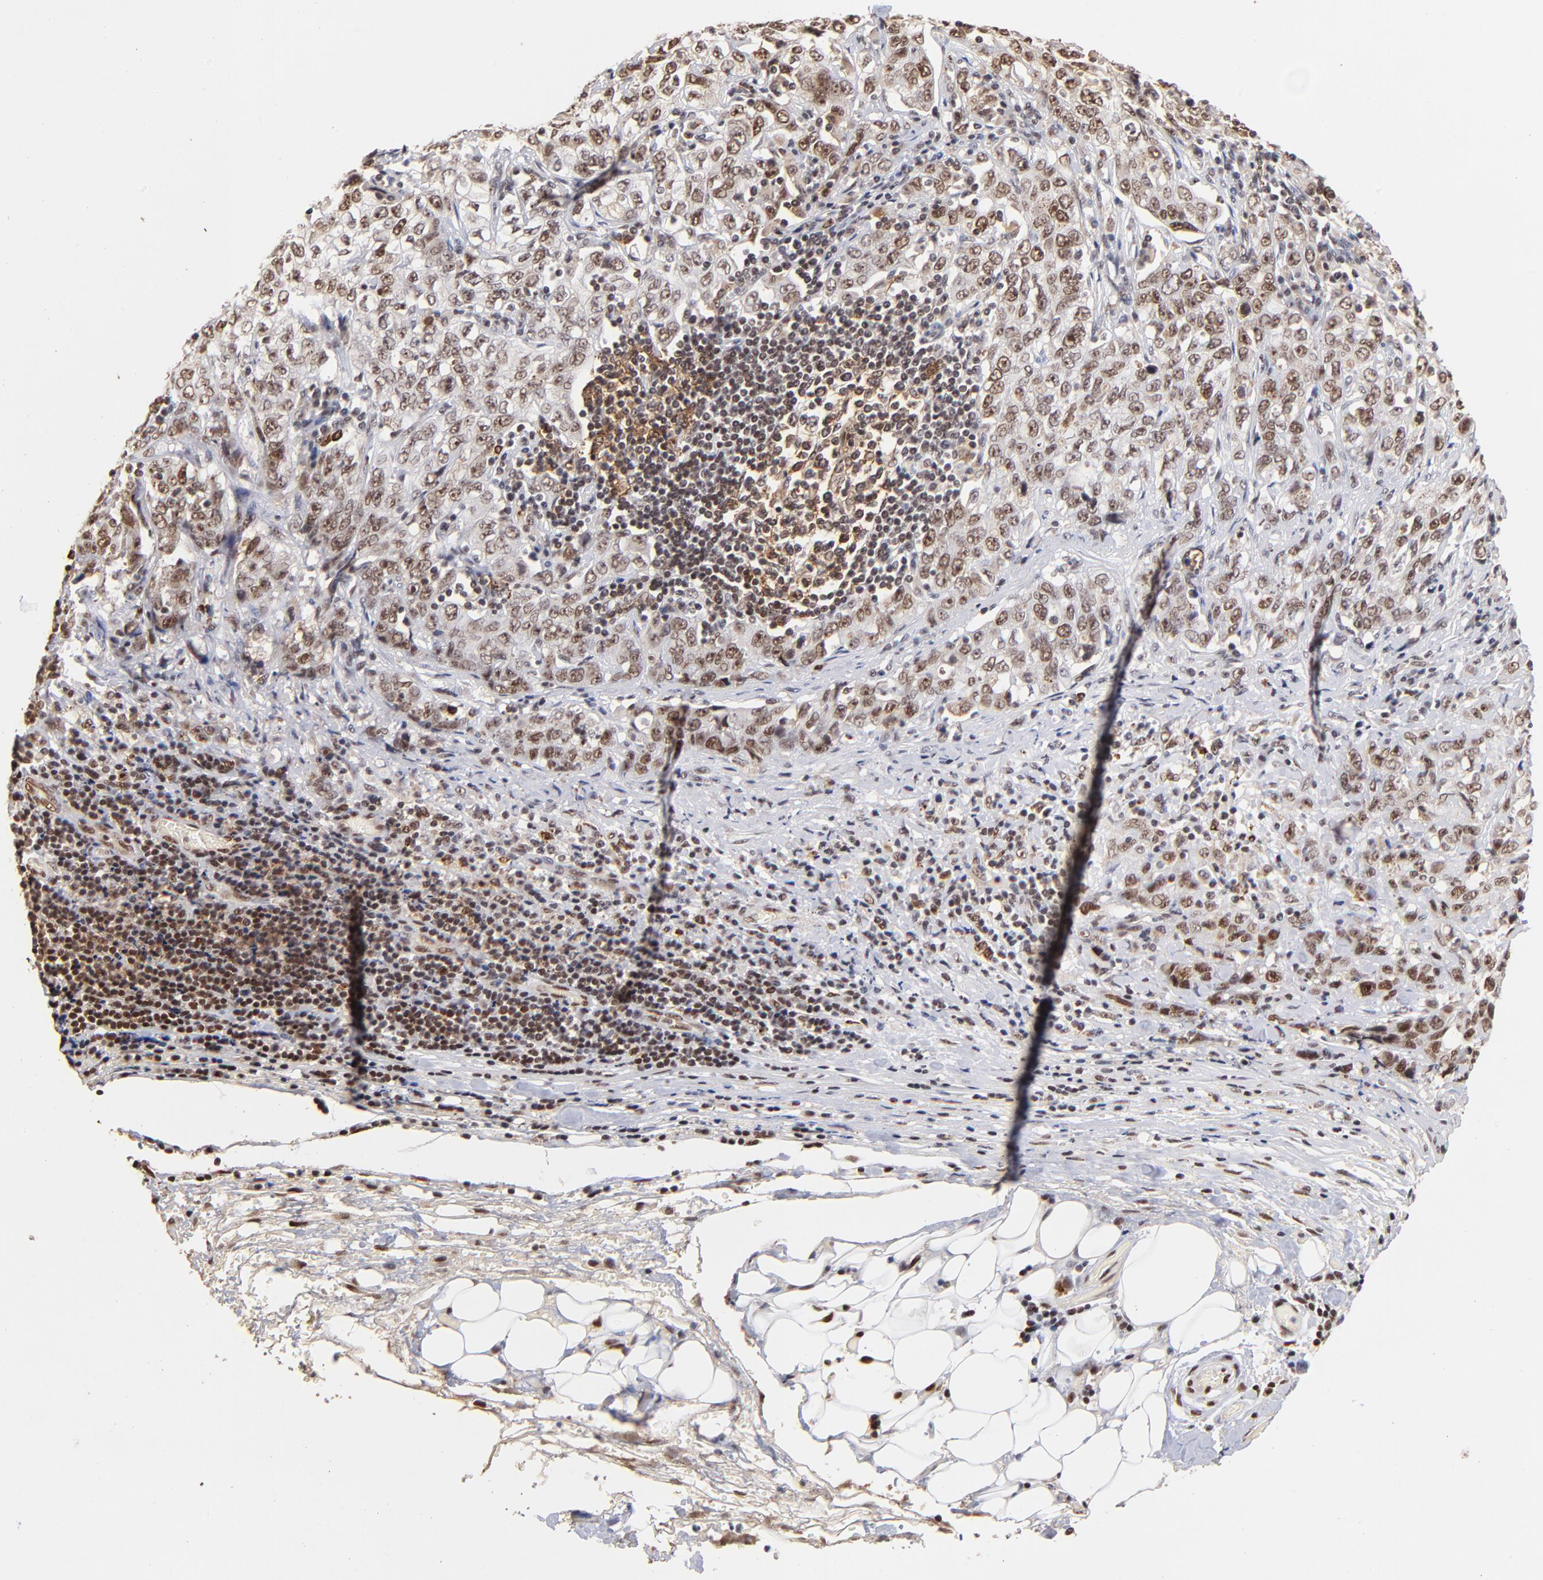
{"staining": {"intensity": "moderate", "quantity": ">75%", "location": "nuclear"}, "tissue": "stomach cancer", "cell_type": "Tumor cells", "image_type": "cancer", "snomed": [{"axis": "morphology", "description": "Adenocarcinoma, NOS"}, {"axis": "topography", "description": "Stomach"}], "caption": "Immunohistochemical staining of stomach cancer demonstrates medium levels of moderate nuclear protein expression in about >75% of tumor cells. The protein is stained brown, and the nuclei are stained in blue (DAB (3,3'-diaminobenzidine) IHC with brightfield microscopy, high magnification).", "gene": "ZNF146", "patient": {"sex": "male", "age": 48}}